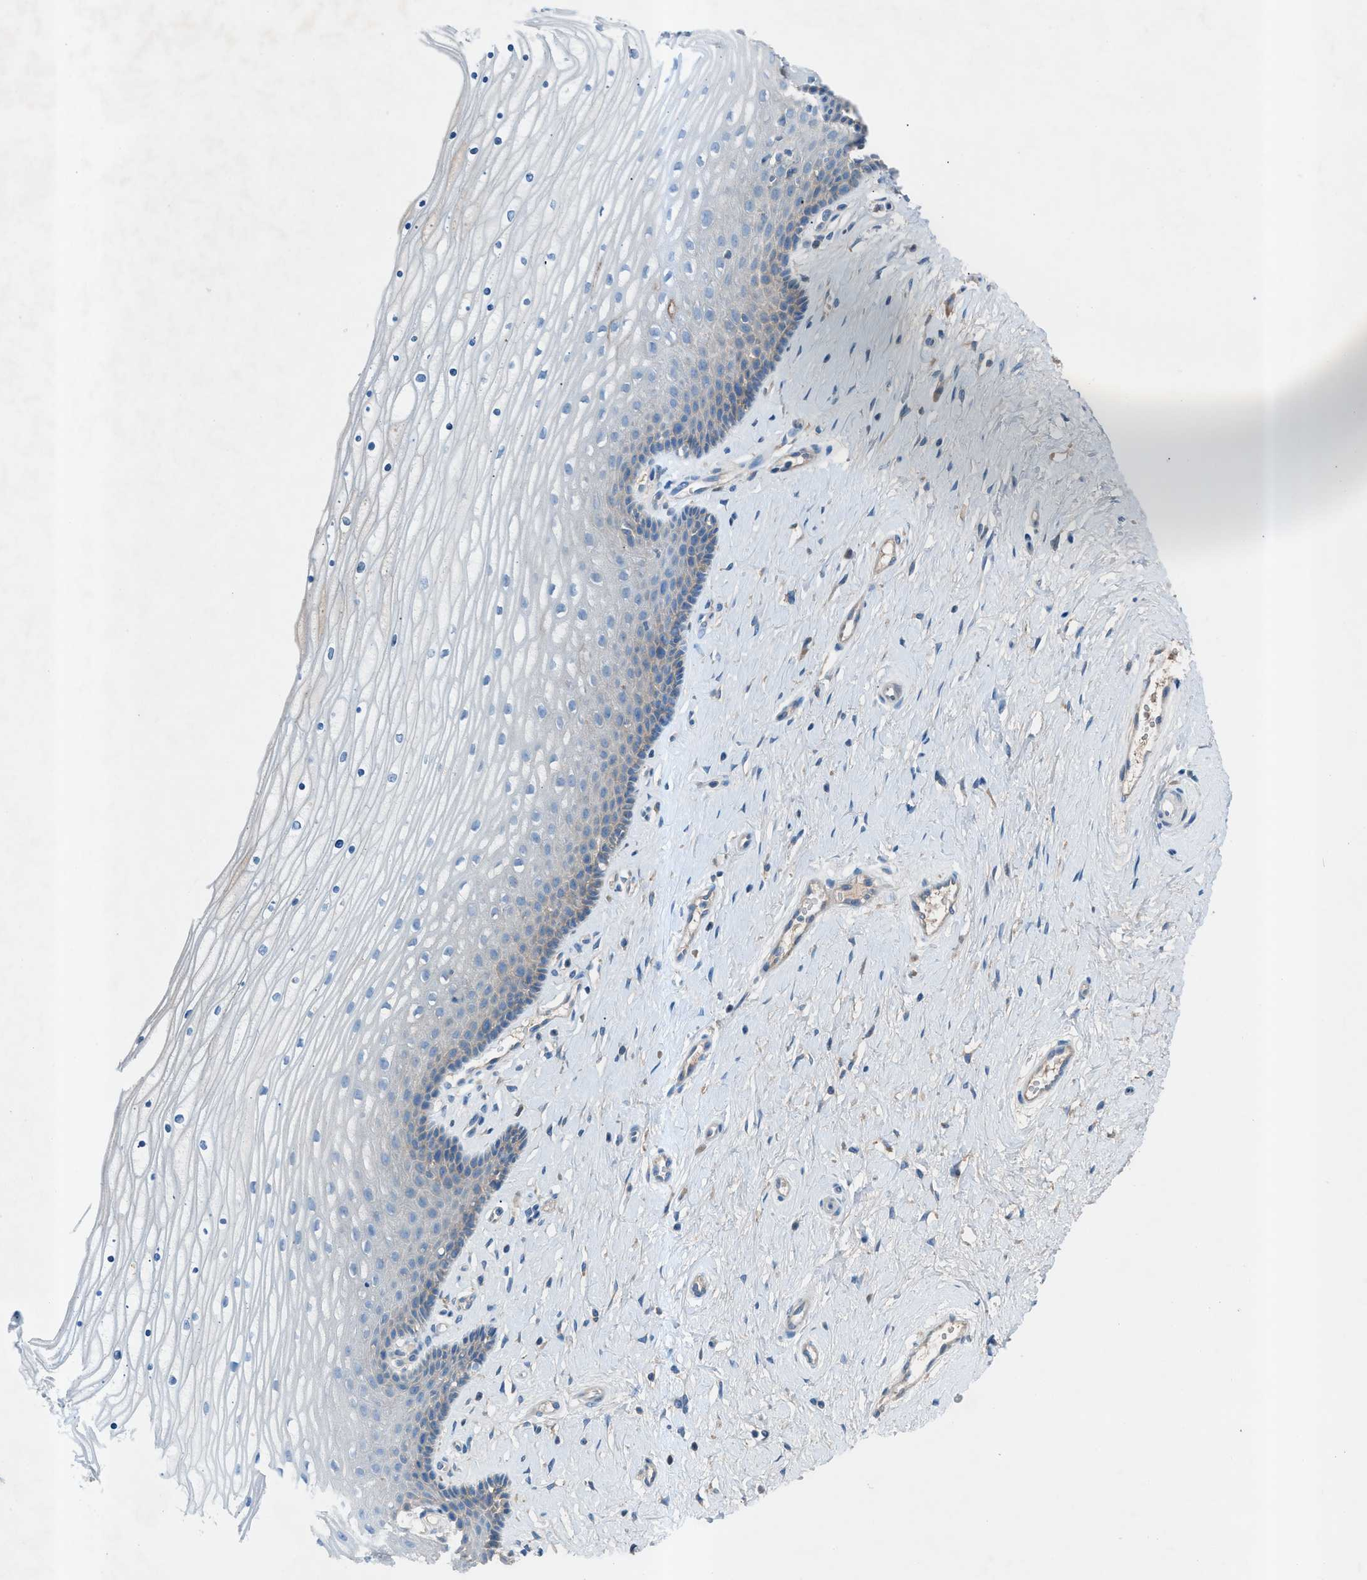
{"staining": {"intensity": "negative", "quantity": "none", "location": "none"}, "tissue": "cervix", "cell_type": "Squamous epithelial cells", "image_type": "normal", "snomed": [{"axis": "morphology", "description": "Normal tissue, NOS"}, {"axis": "topography", "description": "Cervix"}], "caption": "An IHC image of normal cervix is shown. There is no staining in squamous epithelial cells of cervix.", "gene": "C5AR2", "patient": {"sex": "female", "age": 39}}